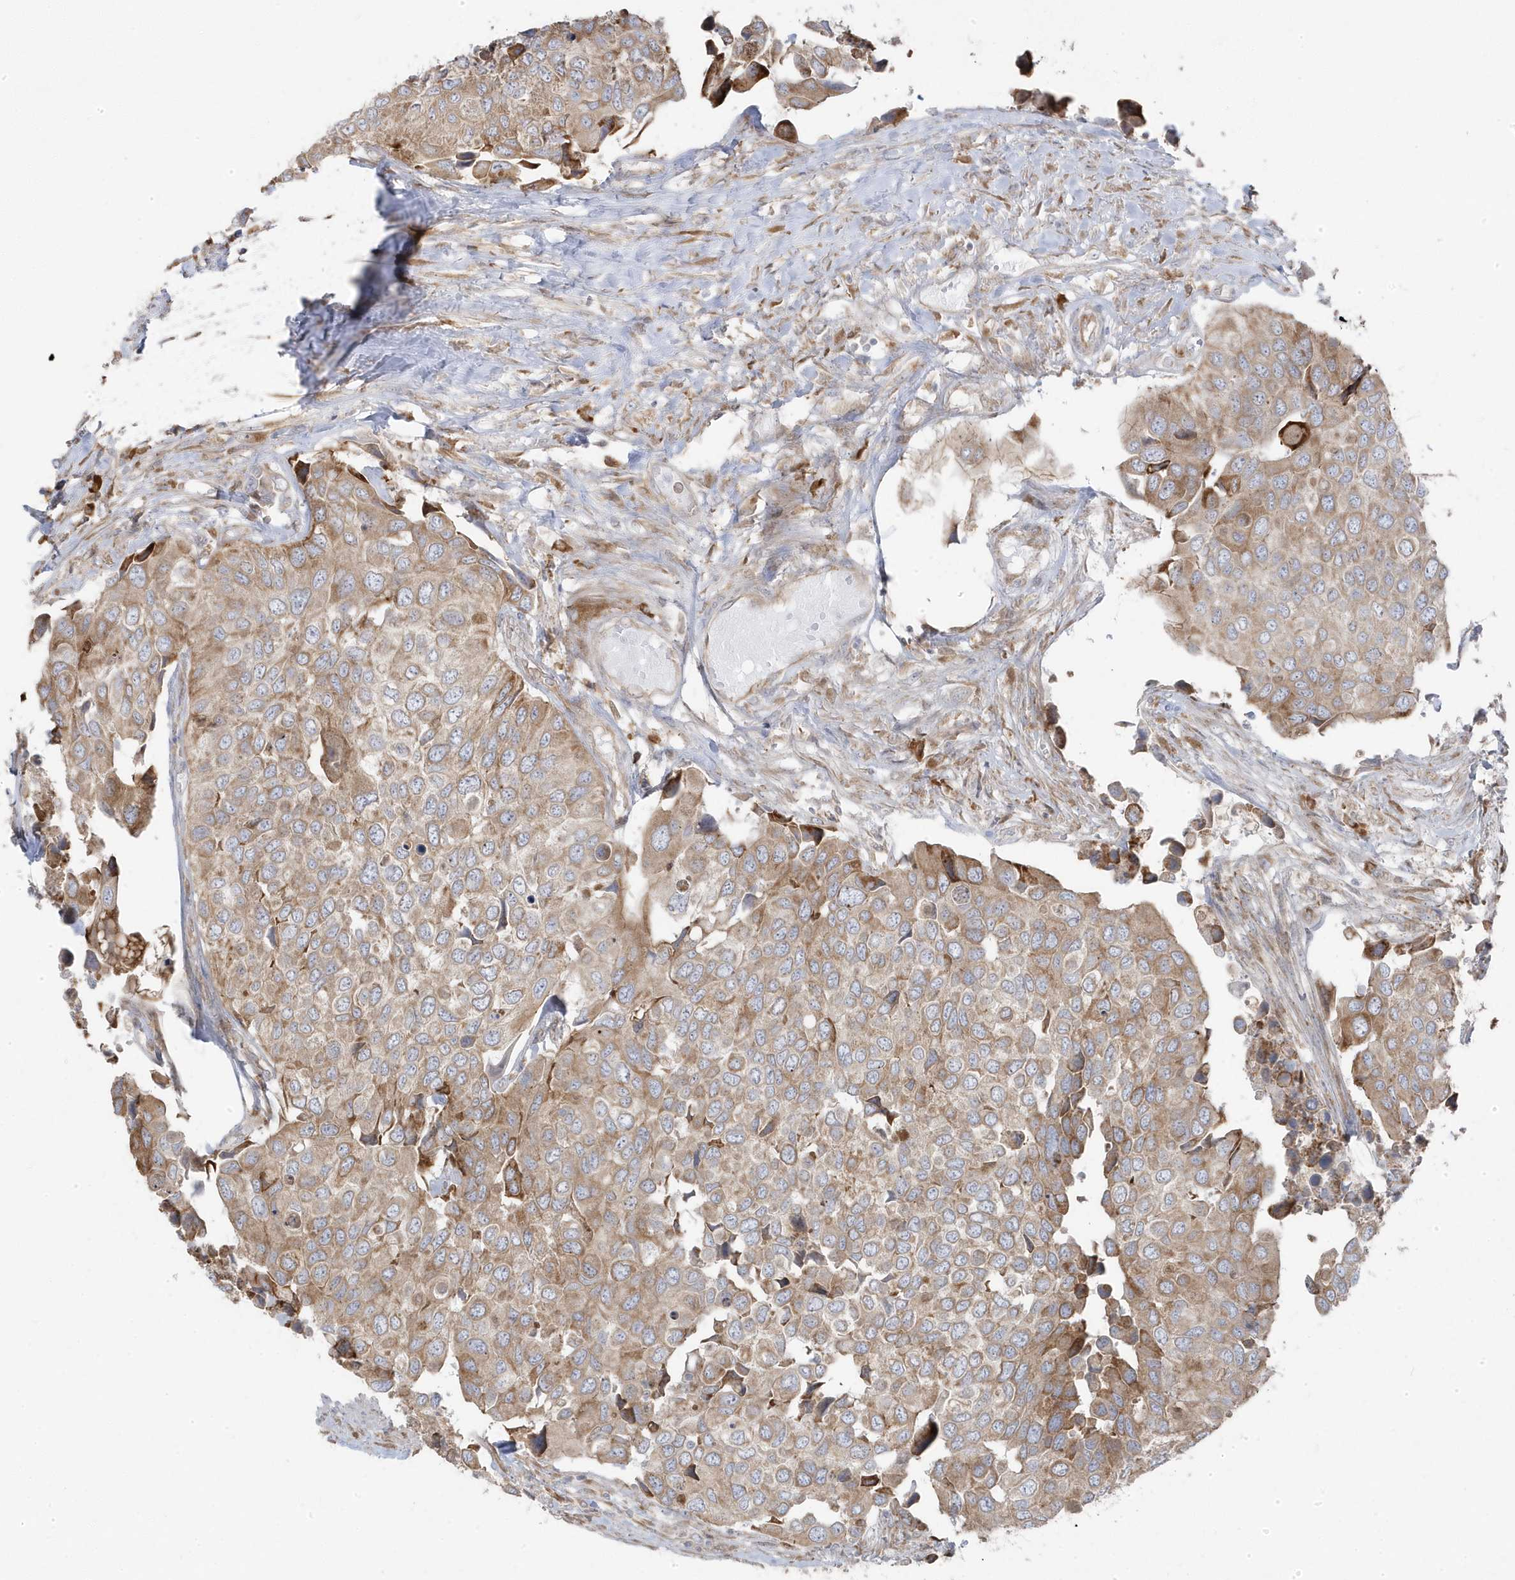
{"staining": {"intensity": "moderate", "quantity": ">75%", "location": "cytoplasmic/membranous"}, "tissue": "urothelial cancer", "cell_type": "Tumor cells", "image_type": "cancer", "snomed": [{"axis": "morphology", "description": "Urothelial carcinoma, High grade"}, {"axis": "topography", "description": "Urinary bladder"}], "caption": "Protein staining of urothelial cancer tissue displays moderate cytoplasmic/membranous staining in about >75% of tumor cells.", "gene": "ZNF654", "patient": {"sex": "male", "age": 74}}